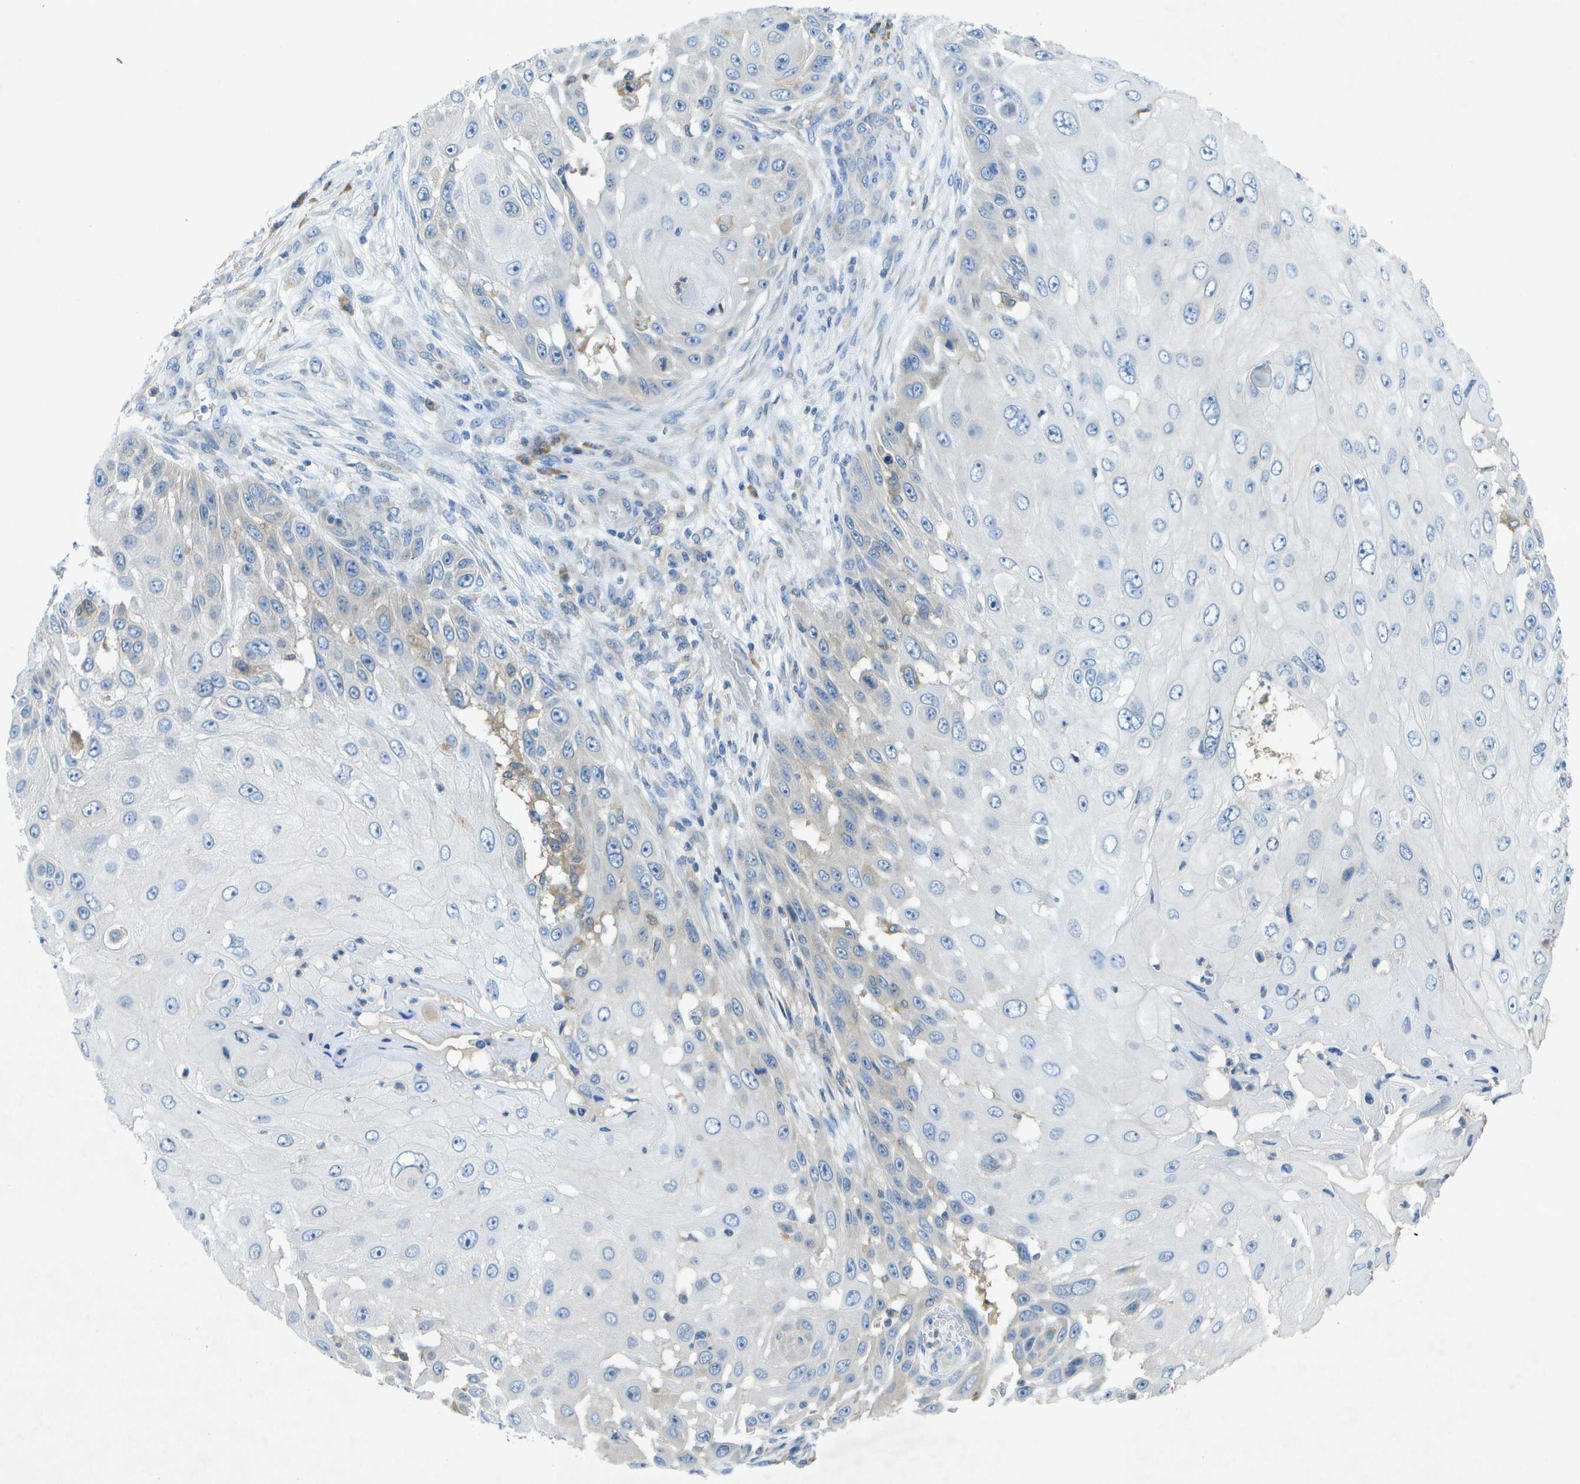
{"staining": {"intensity": "negative", "quantity": "none", "location": "none"}, "tissue": "skin cancer", "cell_type": "Tumor cells", "image_type": "cancer", "snomed": [{"axis": "morphology", "description": "Squamous cell carcinoma, NOS"}, {"axis": "topography", "description": "Skin"}], "caption": "Immunohistochemistry (IHC) micrograph of skin squamous cell carcinoma stained for a protein (brown), which demonstrates no positivity in tumor cells.", "gene": "WNK2", "patient": {"sex": "female", "age": 44}}